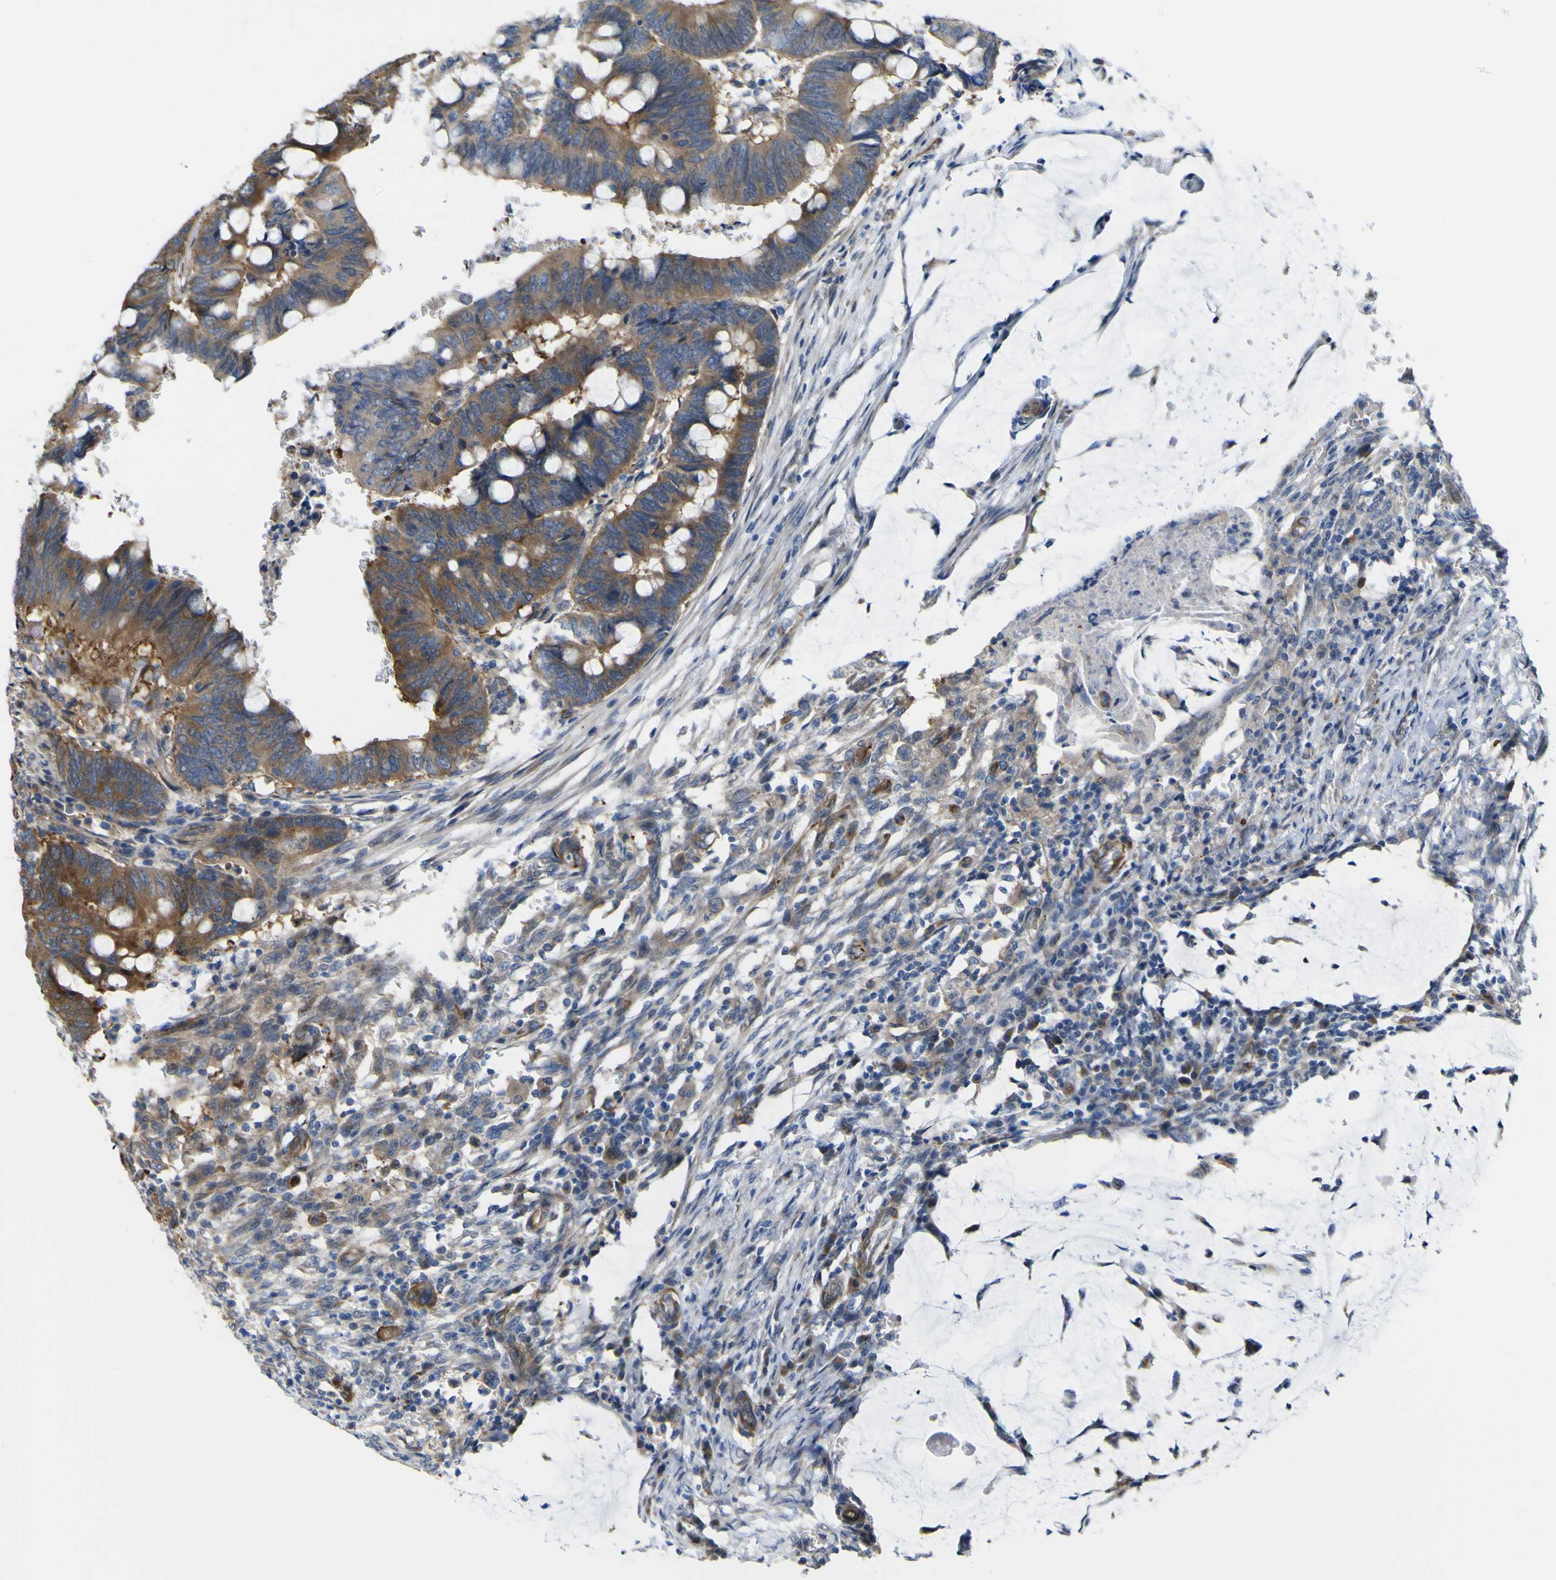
{"staining": {"intensity": "moderate", "quantity": ">75%", "location": "cytoplasmic/membranous"}, "tissue": "colorectal cancer", "cell_type": "Tumor cells", "image_type": "cancer", "snomed": [{"axis": "morphology", "description": "Normal tissue, NOS"}, {"axis": "morphology", "description": "Adenocarcinoma, NOS"}, {"axis": "topography", "description": "Rectum"}, {"axis": "topography", "description": "Peripheral nerve tissue"}], "caption": "Immunohistochemistry histopathology image of human colorectal adenocarcinoma stained for a protein (brown), which reveals medium levels of moderate cytoplasmic/membranous positivity in about >75% of tumor cells.", "gene": "JPH1", "patient": {"sex": "male", "age": 92}}